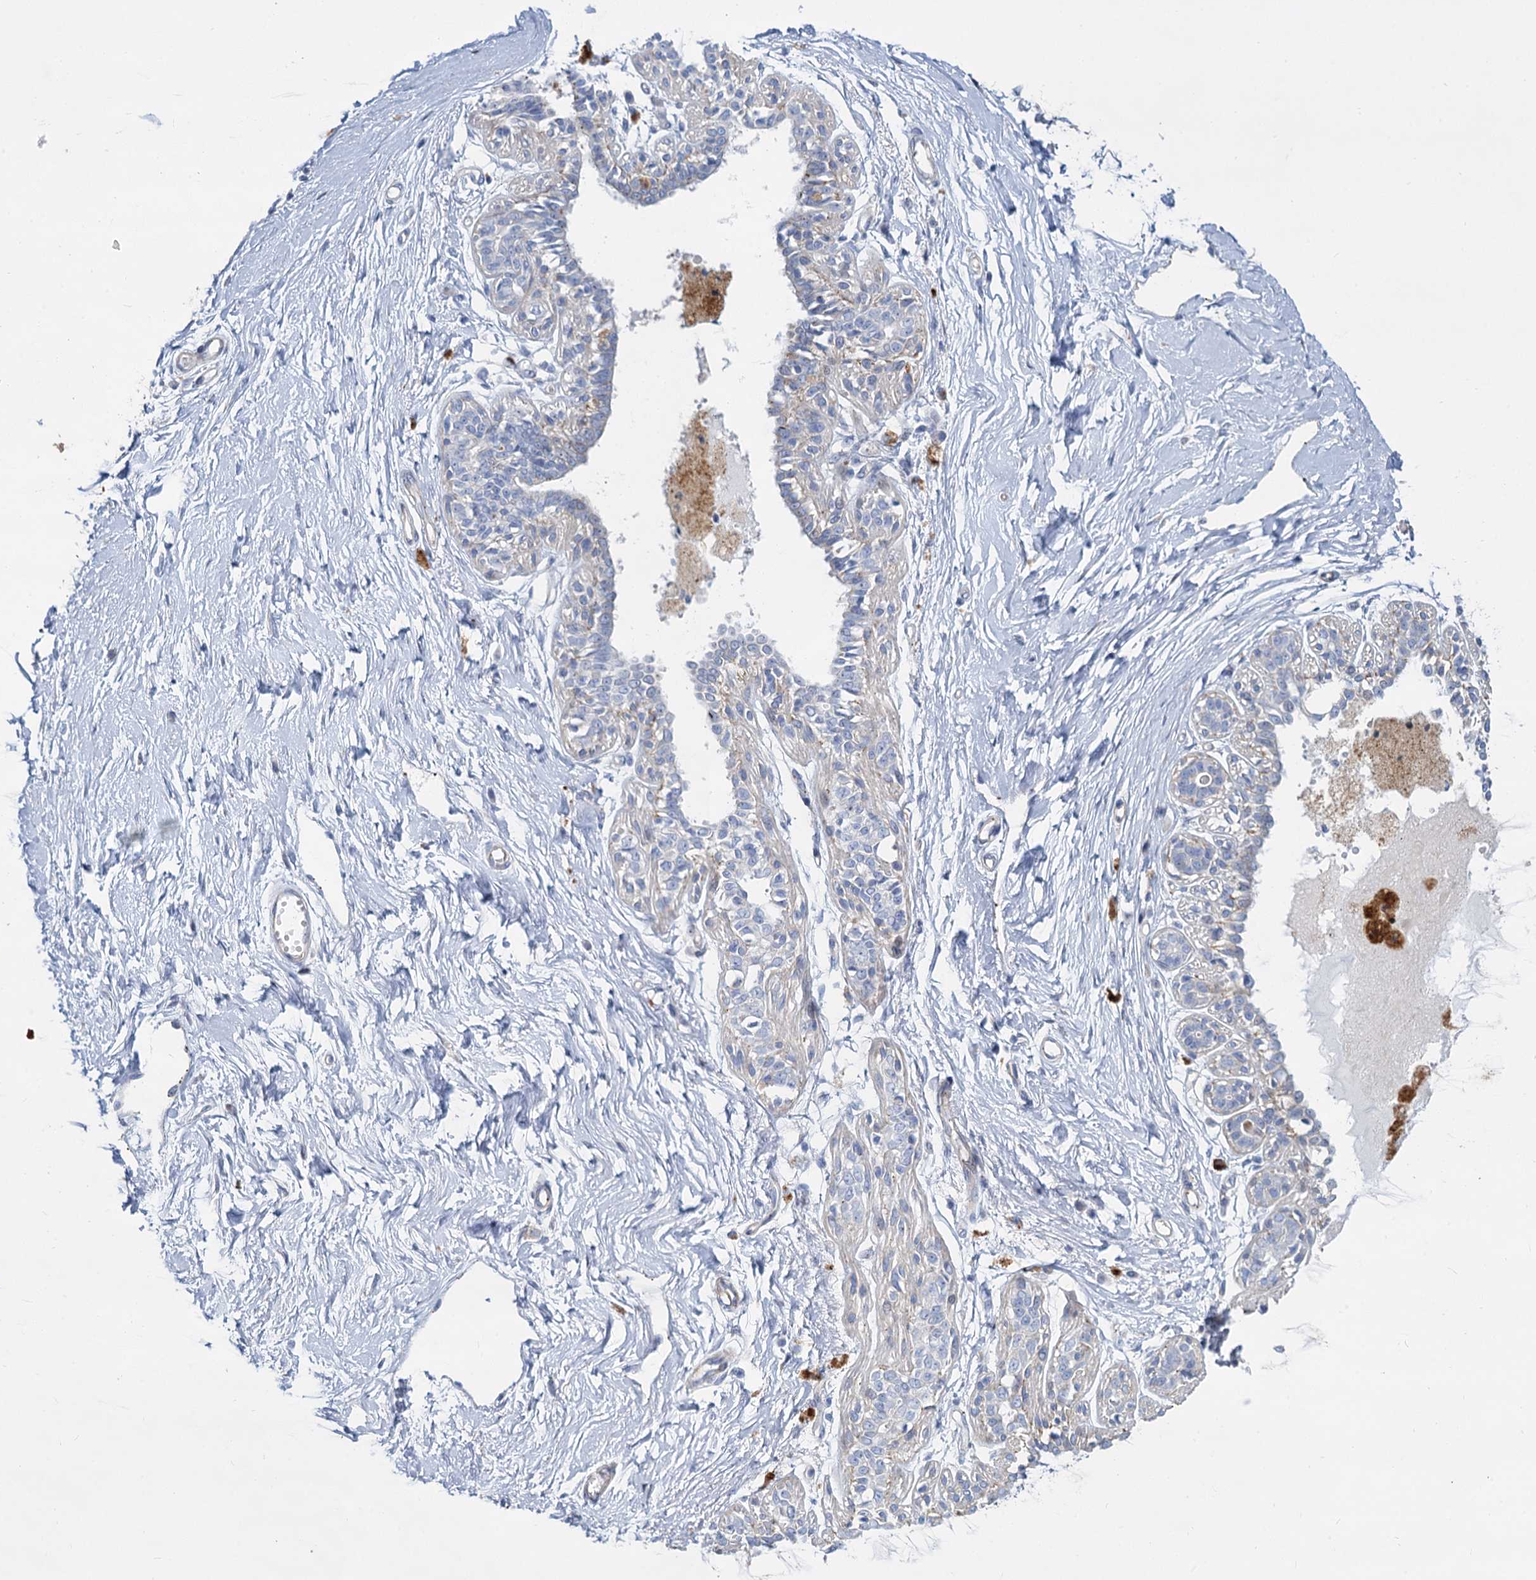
{"staining": {"intensity": "negative", "quantity": "none", "location": "none"}, "tissue": "breast", "cell_type": "Adipocytes", "image_type": "normal", "snomed": [{"axis": "morphology", "description": "Normal tissue, NOS"}, {"axis": "topography", "description": "Breast"}], "caption": "Immunohistochemistry micrograph of unremarkable breast stained for a protein (brown), which demonstrates no staining in adipocytes. Brightfield microscopy of immunohistochemistry stained with DAB (brown) and hematoxylin (blue), captured at high magnification.", "gene": "TRIM77", "patient": {"sex": "female", "age": 45}}